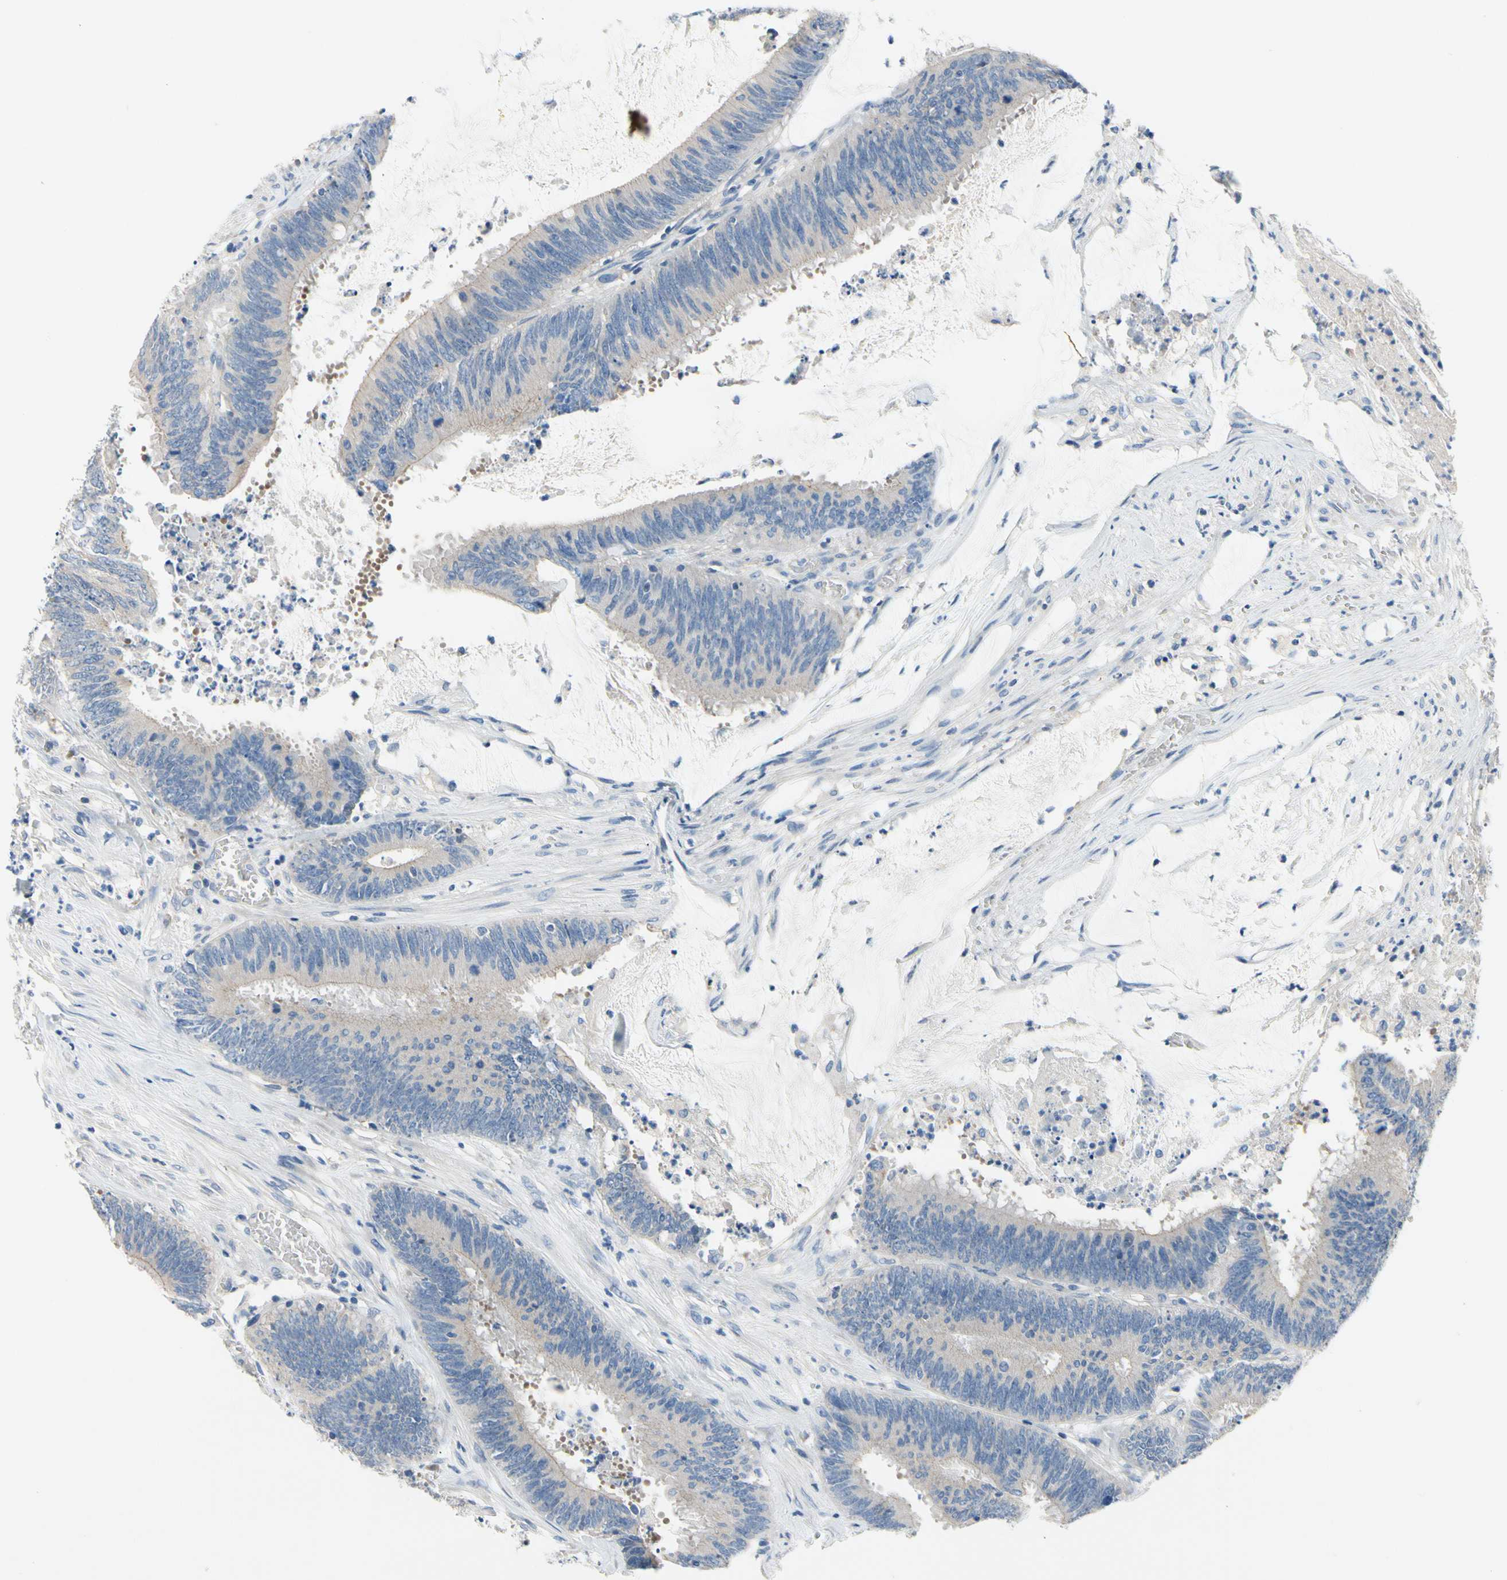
{"staining": {"intensity": "weak", "quantity": "<25%", "location": "cytoplasmic/membranous"}, "tissue": "colorectal cancer", "cell_type": "Tumor cells", "image_type": "cancer", "snomed": [{"axis": "morphology", "description": "Adenocarcinoma, NOS"}, {"axis": "topography", "description": "Rectum"}], "caption": "There is no significant expression in tumor cells of colorectal adenocarcinoma. (DAB IHC visualized using brightfield microscopy, high magnification).", "gene": "CA14", "patient": {"sex": "female", "age": 66}}